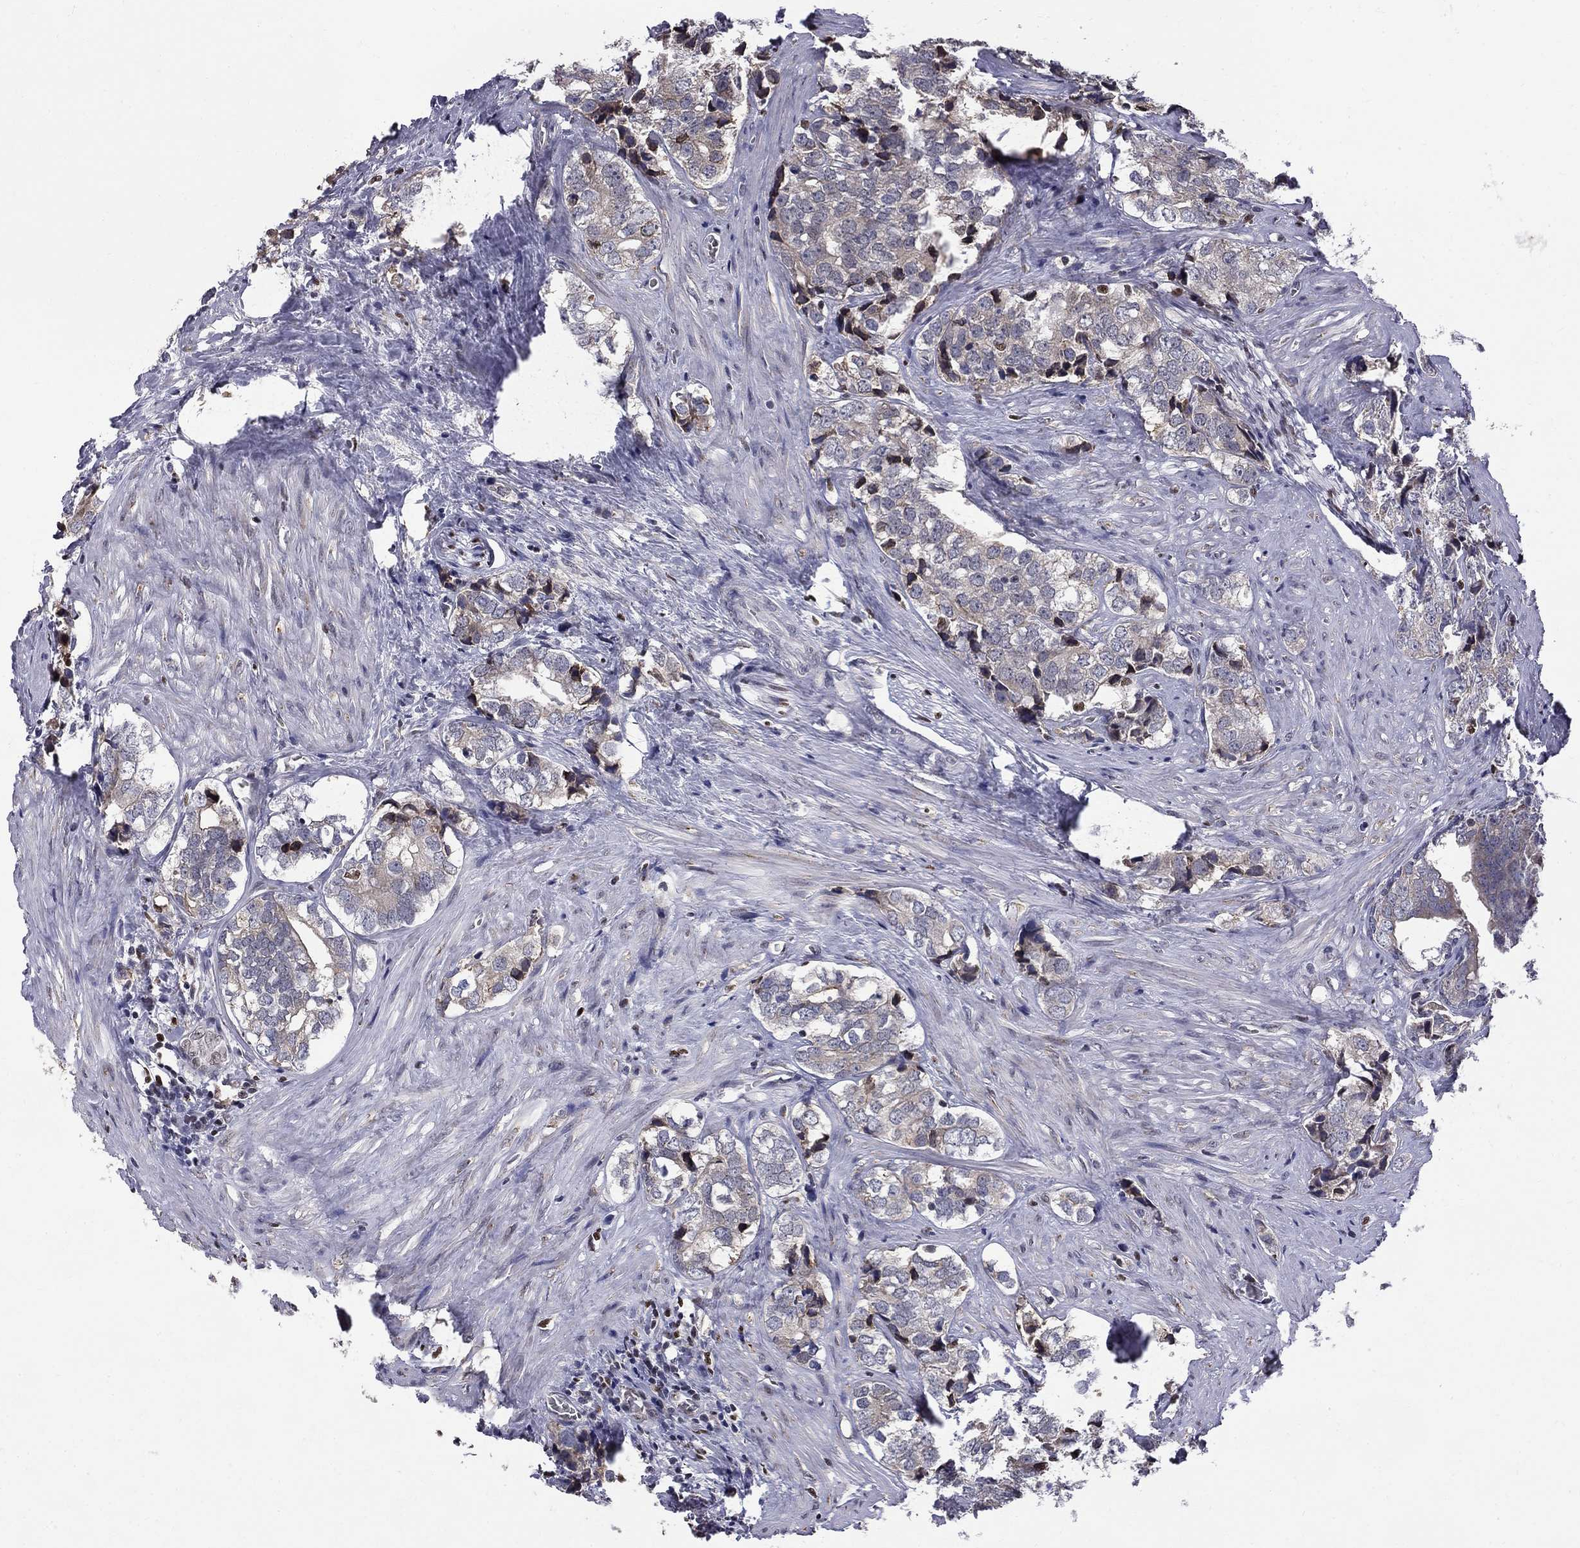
{"staining": {"intensity": "negative", "quantity": "none", "location": "none"}, "tissue": "prostate cancer", "cell_type": "Tumor cells", "image_type": "cancer", "snomed": [{"axis": "morphology", "description": "Adenocarcinoma, NOS"}, {"axis": "topography", "description": "Prostate and seminal vesicle, NOS"}], "caption": "Prostate adenocarcinoma was stained to show a protein in brown. There is no significant positivity in tumor cells.", "gene": "HSPB2", "patient": {"sex": "male", "age": 63}}